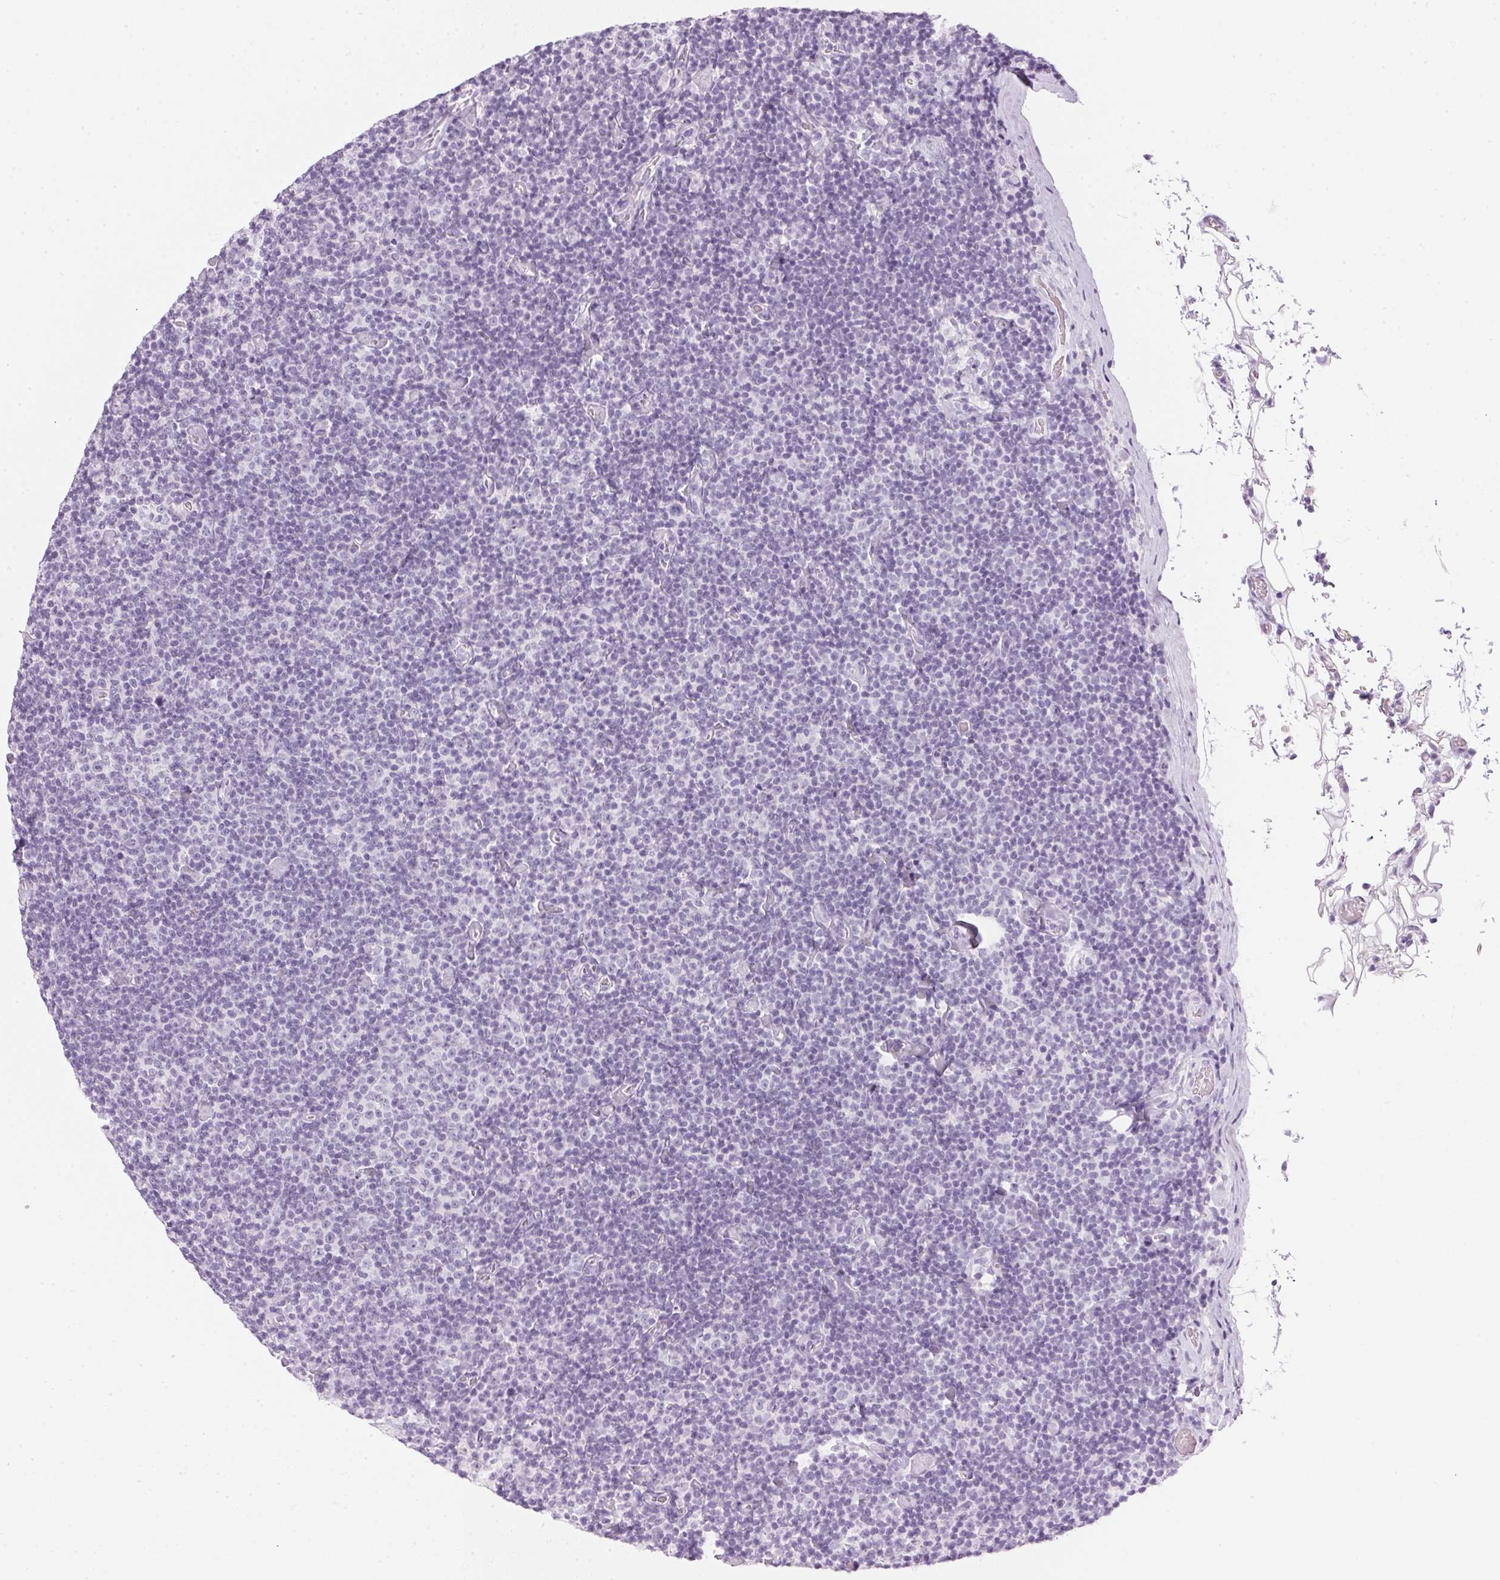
{"staining": {"intensity": "negative", "quantity": "none", "location": "none"}, "tissue": "lymphoma", "cell_type": "Tumor cells", "image_type": "cancer", "snomed": [{"axis": "morphology", "description": "Malignant lymphoma, non-Hodgkin's type, Low grade"}, {"axis": "topography", "description": "Lymph node"}], "caption": "Immunohistochemistry histopathology image of human lymphoma stained for a protein (brown), which exhibits no expression in tumor cells.", "gene": "IGFBP1", "patient": {"sex": "male", "age": 81}}